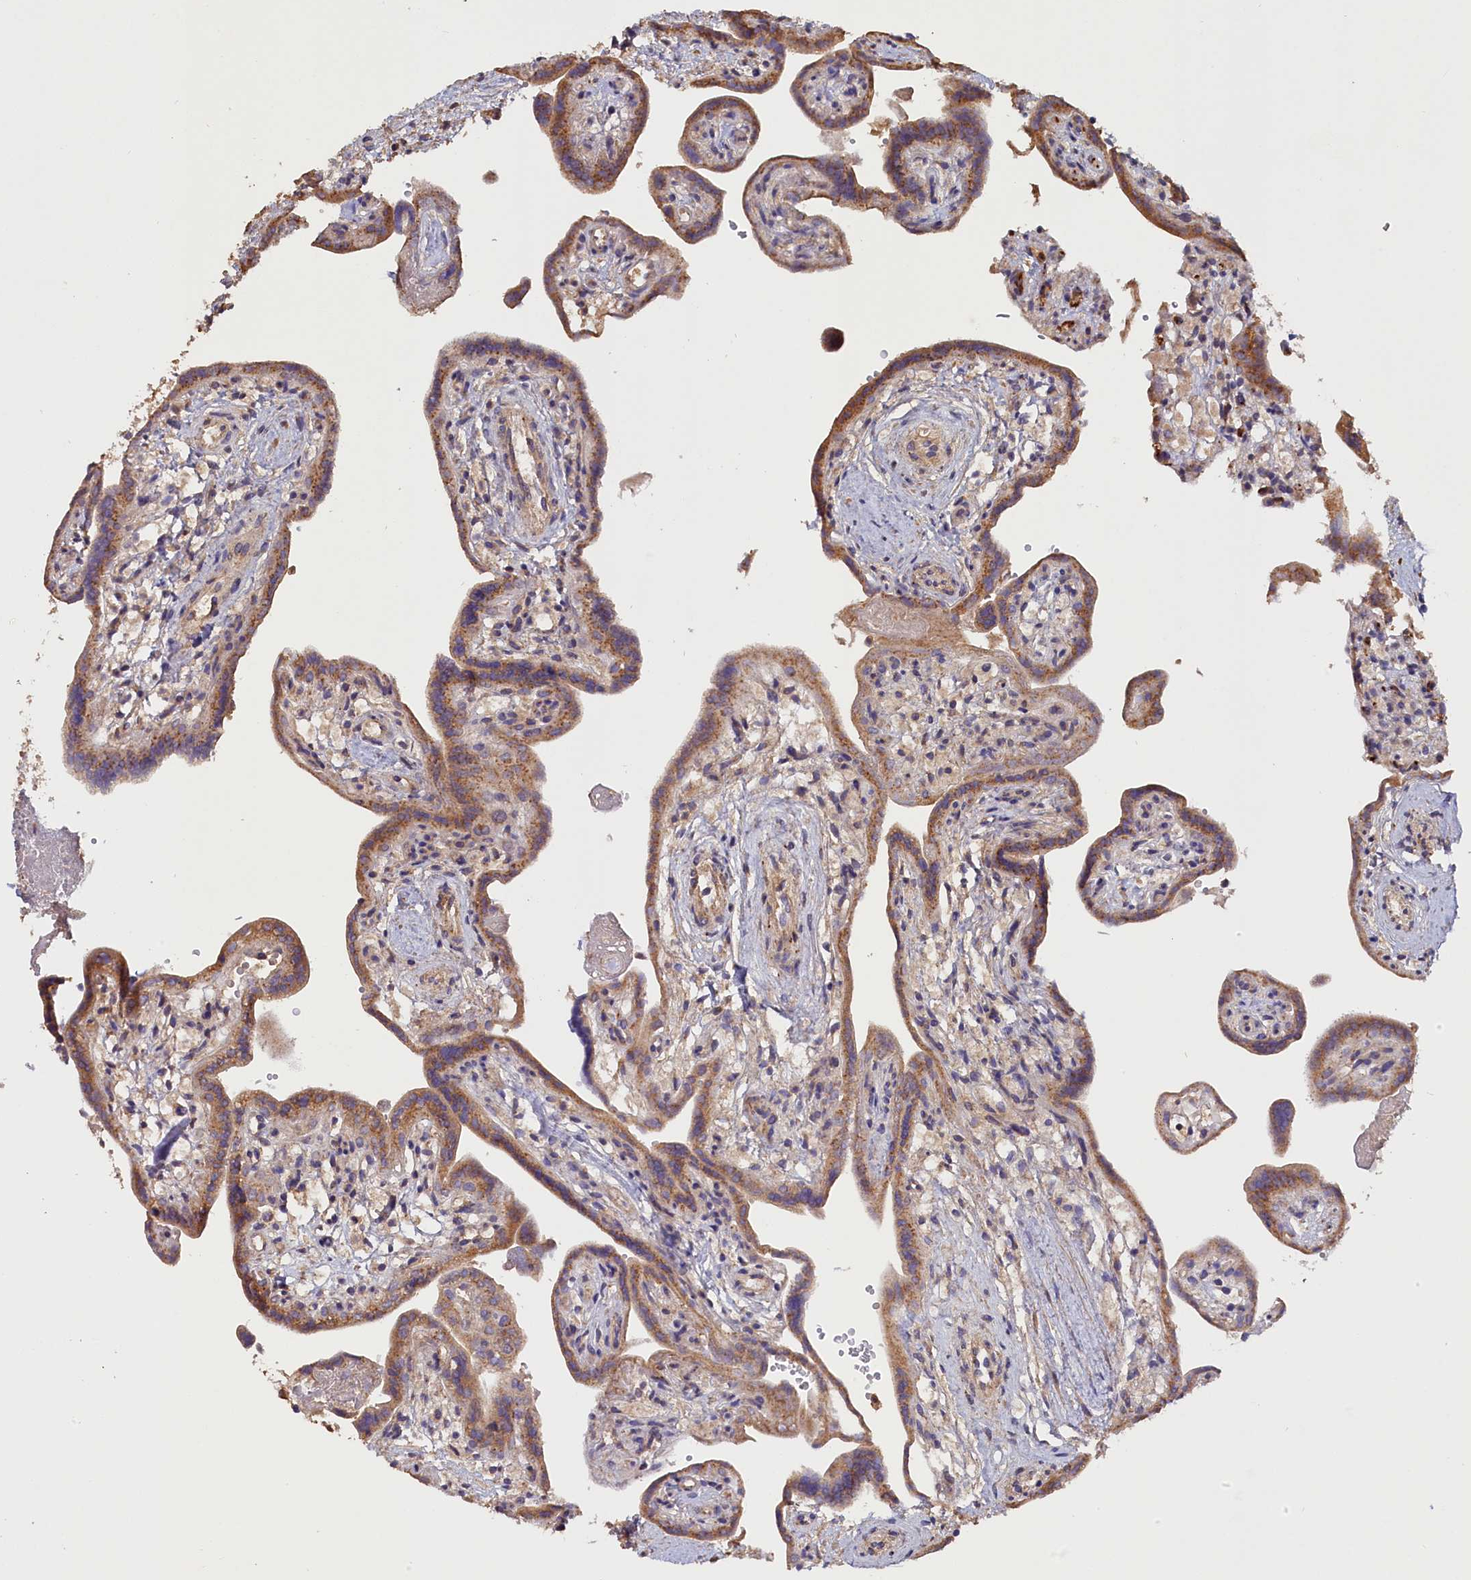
{"staining": {"intensity": "moderate", "quantity": "<25%", "location": "cytoplasmic/membranous"}, "tissue": "placenta", "cell_type": "Decidual cells", "image_type": "normal", "snomed": [{"axis": "morphology", "description": "Normal tissue, NOS"}, {"axis": "topography", "description": "Placenta"}], "caption": "Placenta stained with DAB IHC shows low levels of moderate cytoplasmic/membranous expression in approximately <25% of decidual cells.", "gene": "TANGO6", "patient": {"sex": "female", "age": 37}}